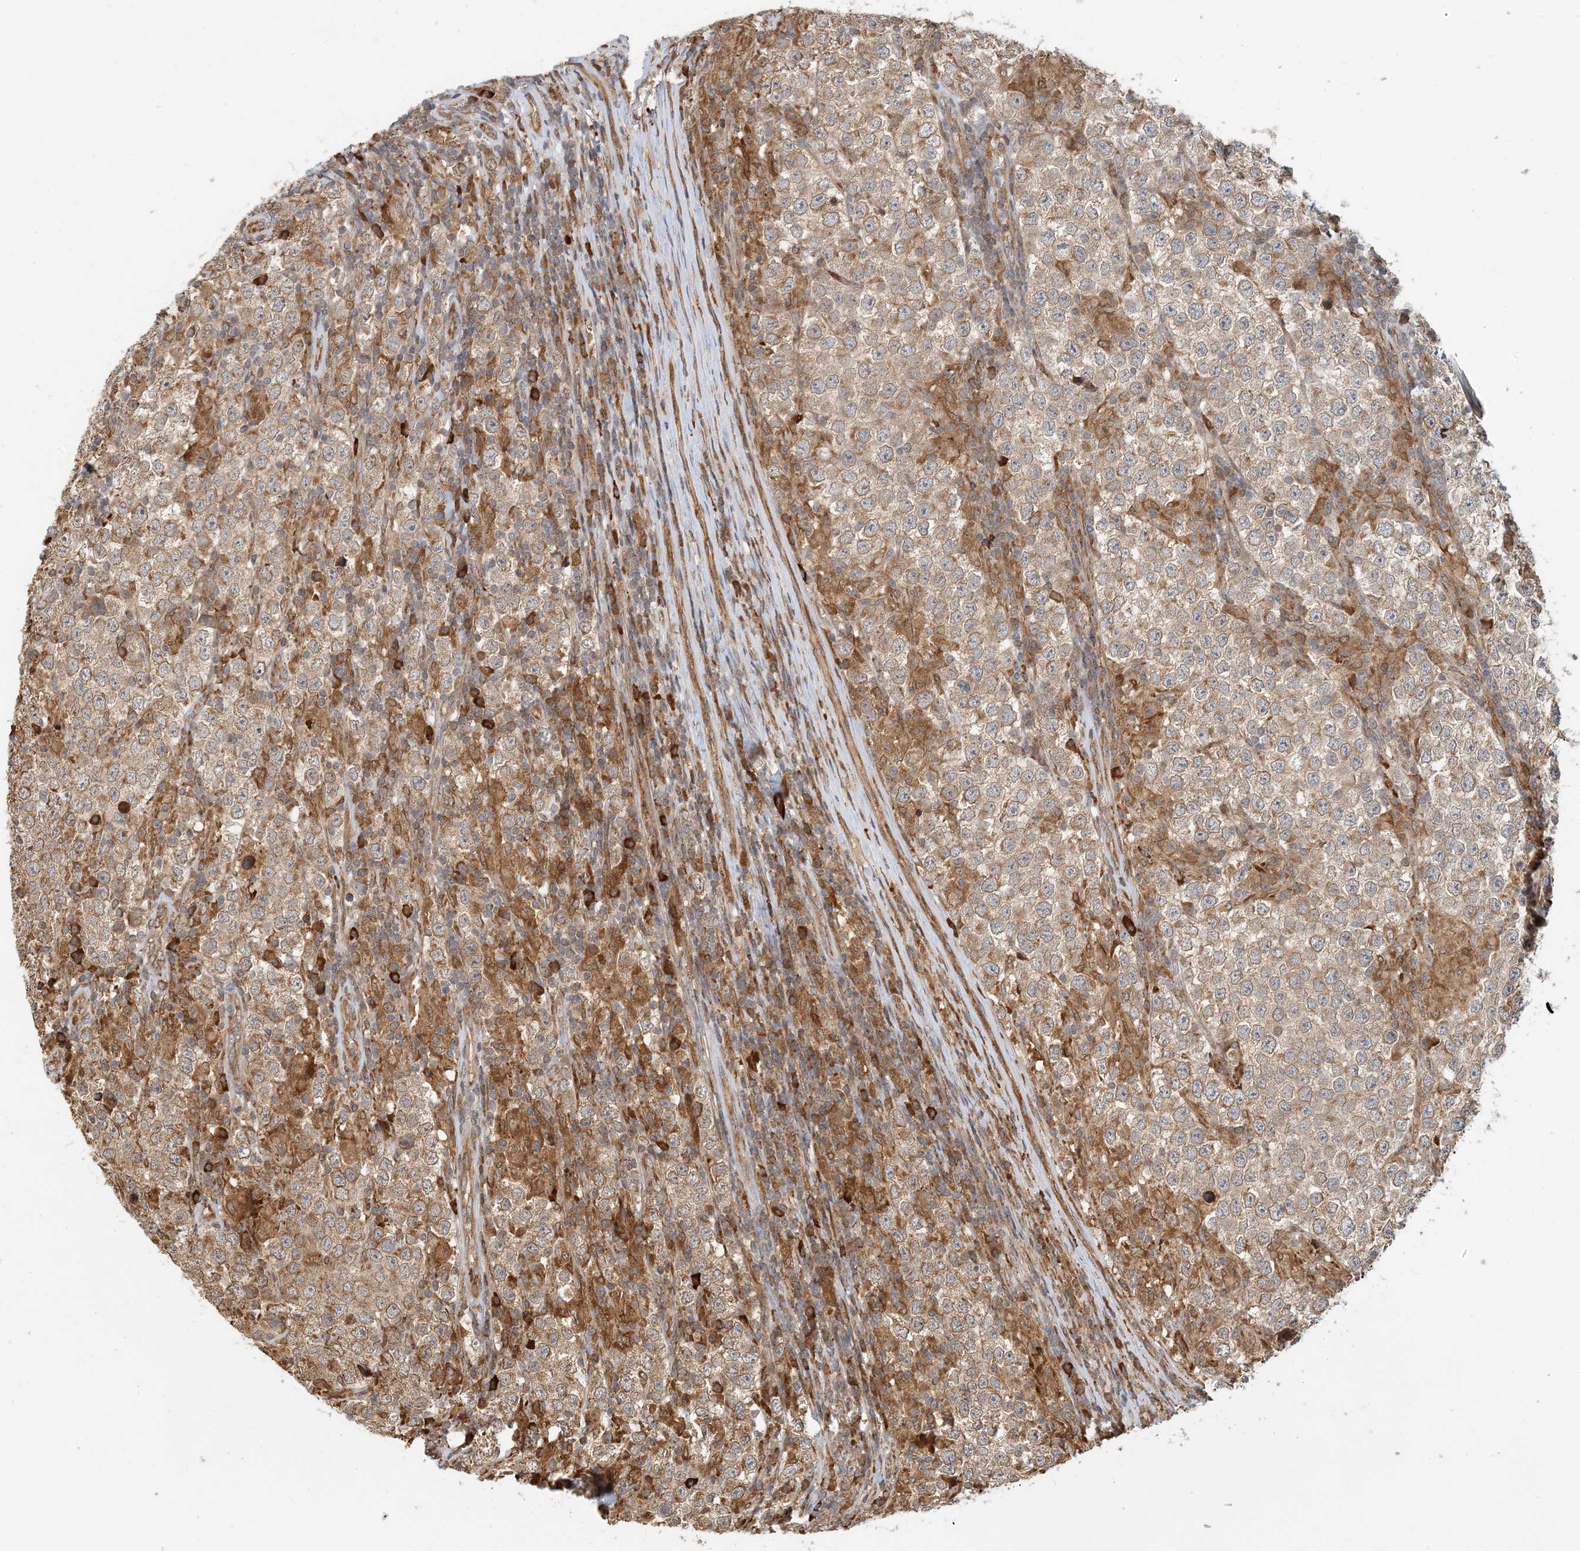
{"staining": {"intensity": "moderate", "quantity": ">75%", "location": "cytoplasmic/membranous"}, "tissue": "testis cancer", "cell_type": "Tumor cells", "image_type": "cancer", "snomed": [{"axis": "morphology", "description": "Normal tissue, NOS"}, {"axis": "morphology", "description": "Urothelial carcinoma, High grade"}, {"axis": "morphology", "description": "Seminoma, NOS"}, {"axis": "morphology", "description": "Carcinoma, Embryonal, NOS"}, {"axis": "topography", "description": "Urinary bladder"}, {"axis": "topography", "description": "Testis"}], "caption": "Immunohistochemical staining of testis cancer (embryonal carcinoma) demonstrates medium levels of moderate cytoplasmic/membranous protein staining in about >75% of tumor cells. (DAB (3,3'-diaminobenzidine) IHC, brown staining for protein, blue staining for nuclei).", "gene": "HNMT", "patient": {"sex": "male", "age": 41}}